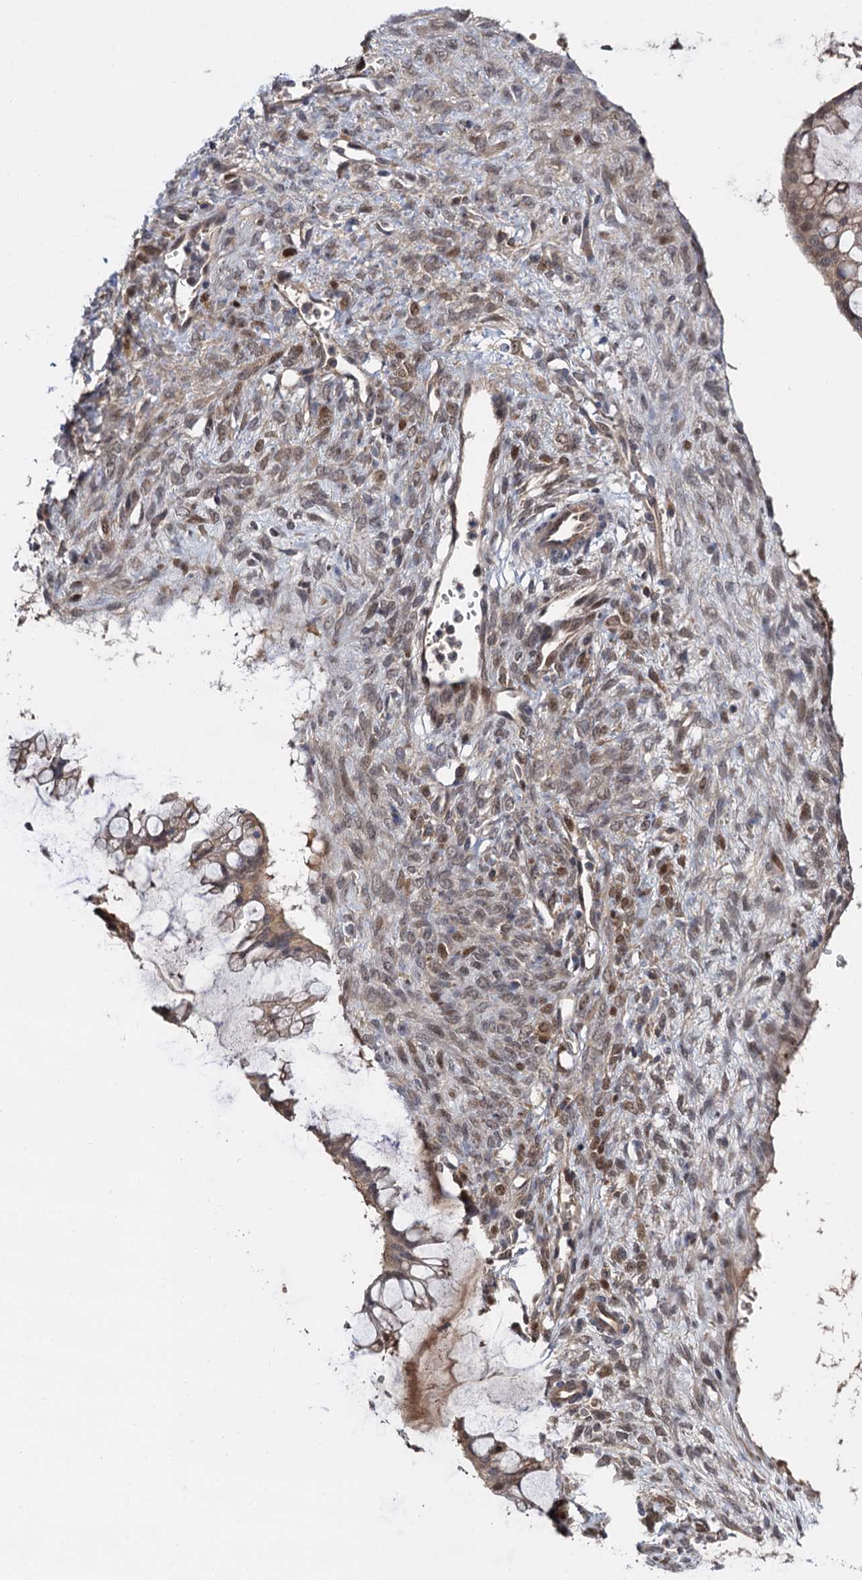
{"staining": {"intensity": "moderate", "quantity": ">75%", "location": "cytoplasmic/membranous"}, "tissue": "ovarian cancer", "cell_type": "Tumor cells", "image_type": "cancer", "snomed": [{"axis": "morphology", "description": "Cystadenocarcinoma, mucinous, NOS"}, {"axis": "topography", "description": "Ovary"}], "caption": "A medium amount of moderate cytoplasmic/membranous expression is appreciated in approximately >75% of tumor cells in mucinous cystadenocarcinoma (ovarian) tissue. Nuclei are stained in blue.", "gene": "SELENOP", "patient": {"sex": "female", "age": 73}}